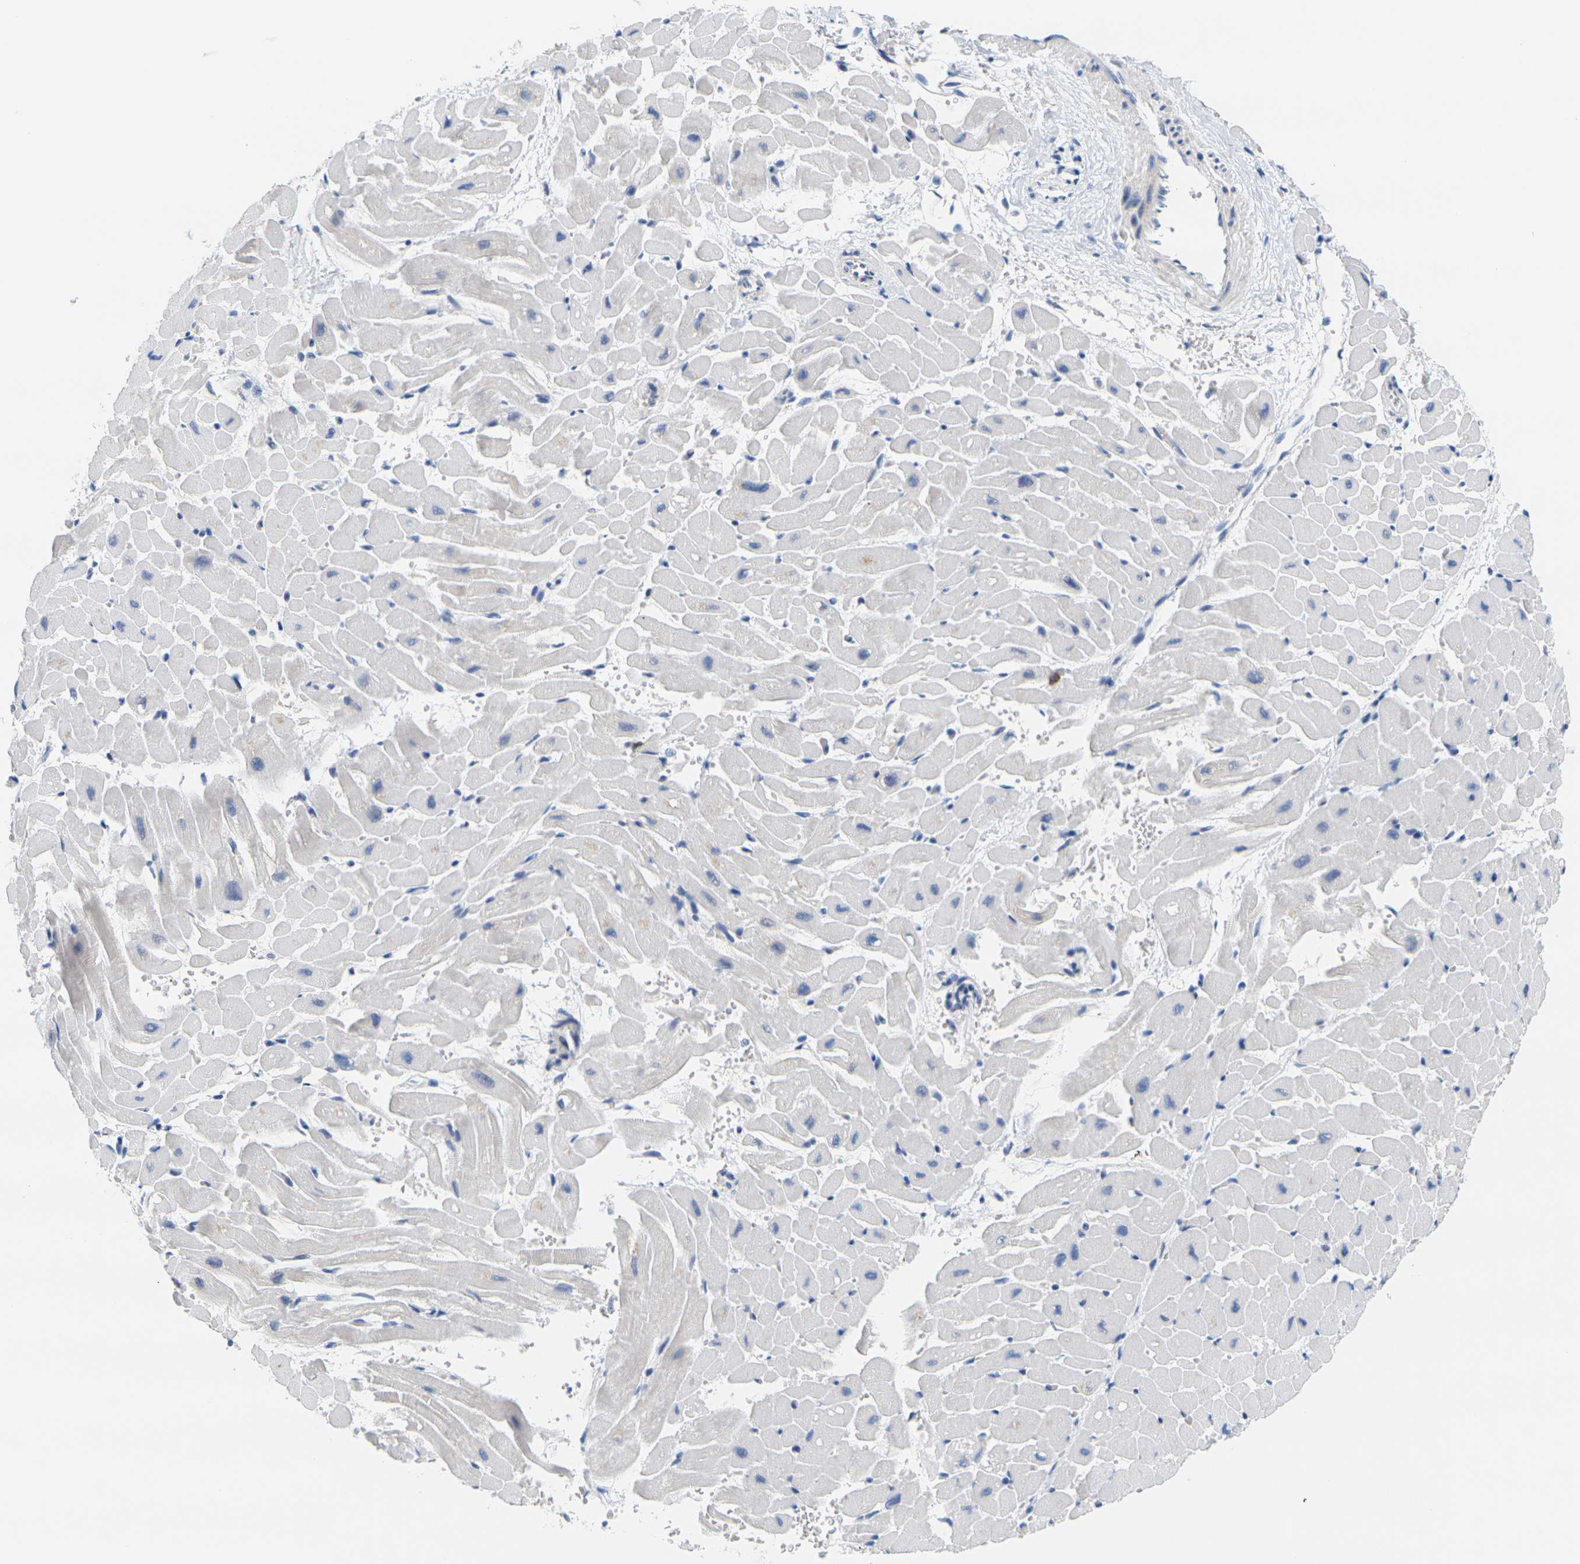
{"staining": {"intensity": "weak", "quantity": "25%-75%", "location": "cytoplasmic/membranous"}, "tissue": "heart muscle", "cell_type": "Cardiomyocytes", "image_type": "normal", "snomed": [{"axis": "morphology", "description": "Normal tissue, NOS"}, {"axis": "topography", "description": "Heart"}], "caption": "The image reveals staining of normal heart muscle, revealing weak cytoplasmic/membranous protein expression (brown color) within cardiomyocytes.", "gene": "KLK5", "patient": {"sex": "male", "age": 45}}